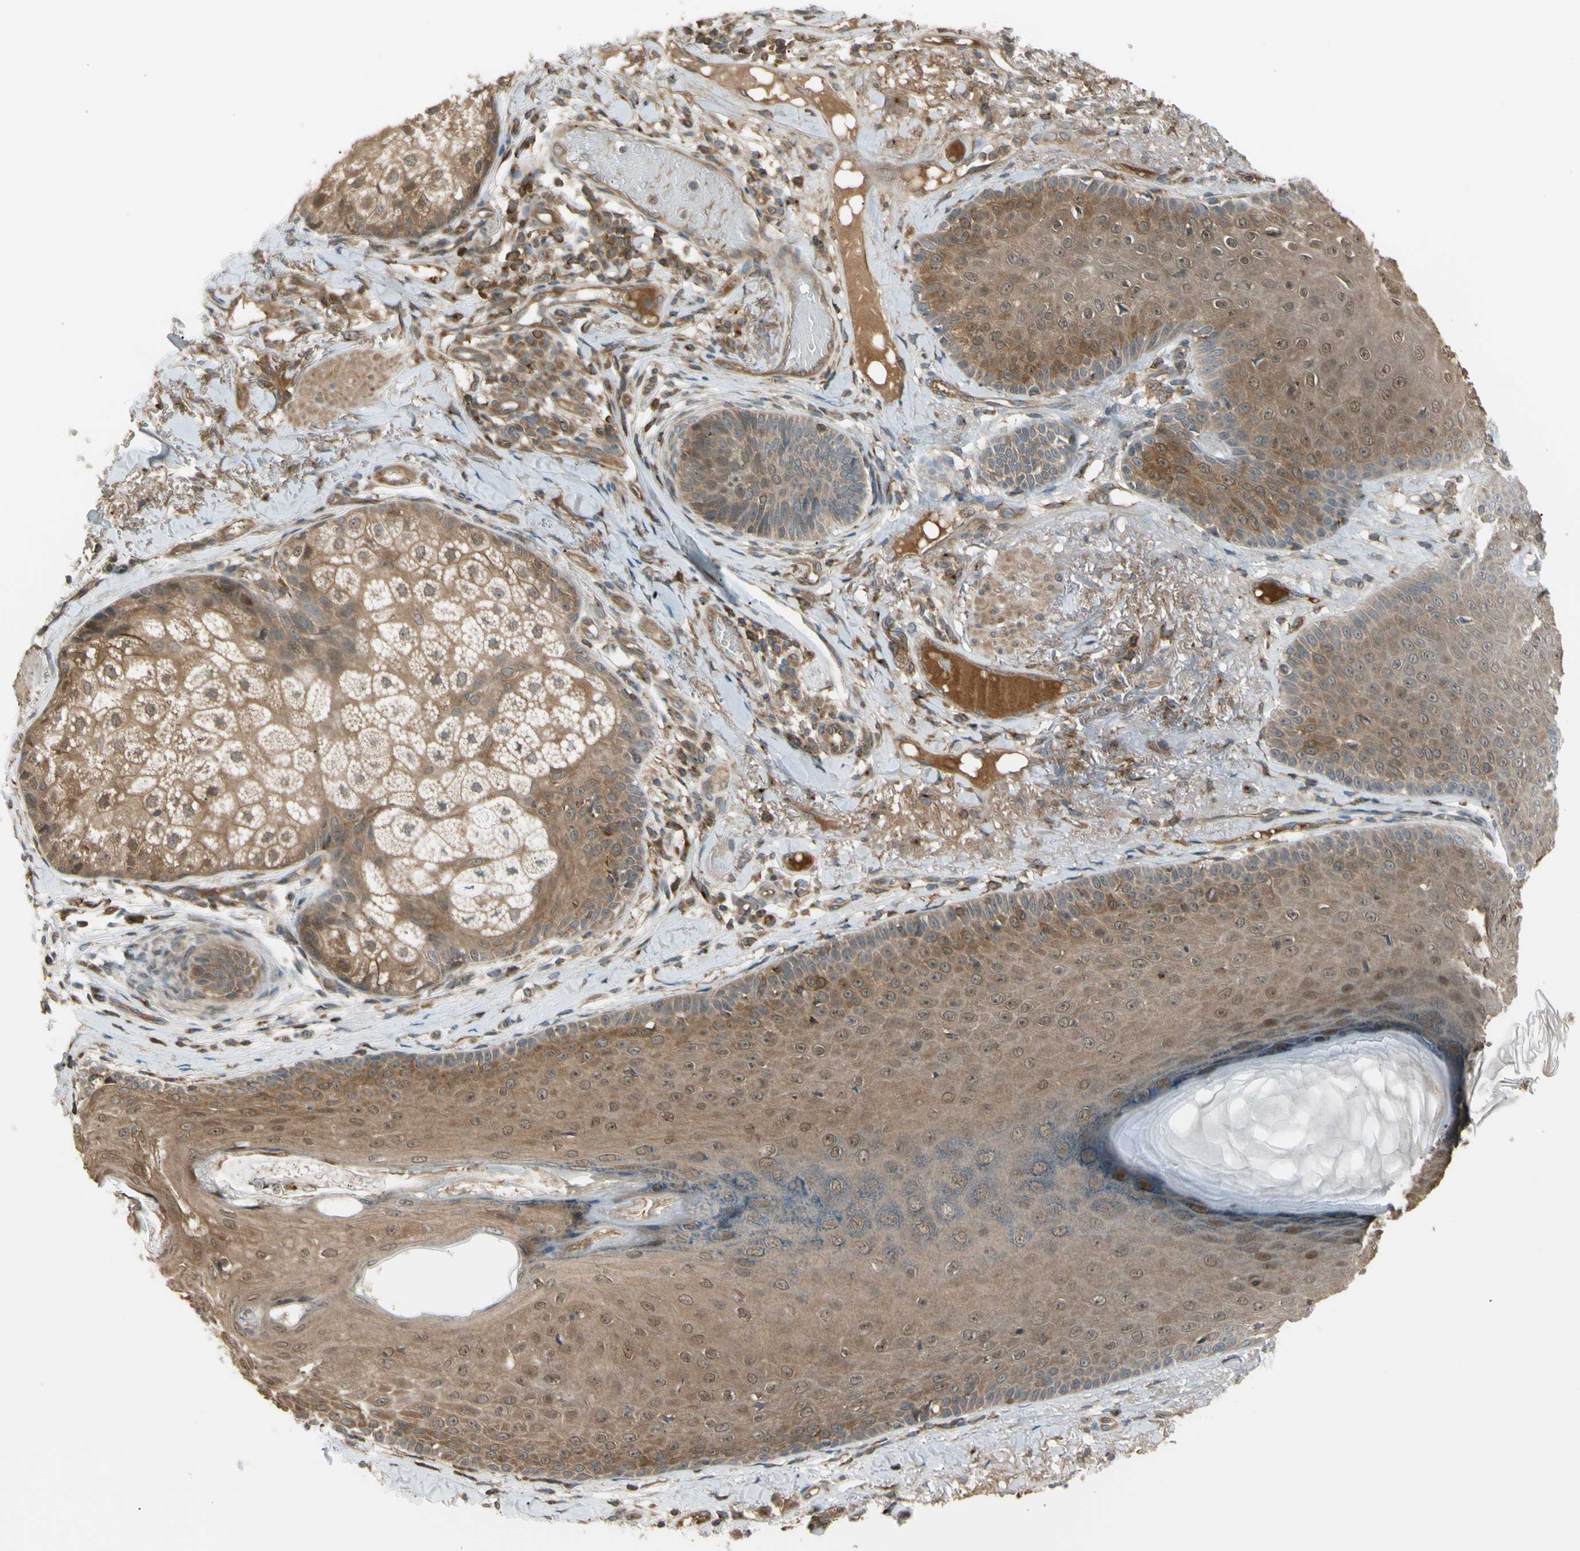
{"staining": {"intensity": "weak", "quantity": ">75%", "location": "cytoplasmic/membranous,nuclear"}, "tissue": "skin cancer", "cell_type": "Tumor cells", "image_type": "cancer", "snomed": [{"axis": "morphology", "description": "Normal tissue, NOS"}, {"axis": "morphology", "description": "Basal cell carcinoma"}, {"axis": "topography", "description": "Skin"}], "caption": "Immunohistochemistry (IHC) staining of basal cell carcinoma (skin), which shows low levels of weak cytoplasmic/membranous and nuclear staining in about >75% of tumor cells indicating weak cytoplasmic/membranous and nuclear protein positivity. The staining was performed using DAB (brown) for protein detection and nuclei were counterstained in hematoxylin (blue).", "gene": "FLII", "patient": {"sex": "male", "age": 52}}